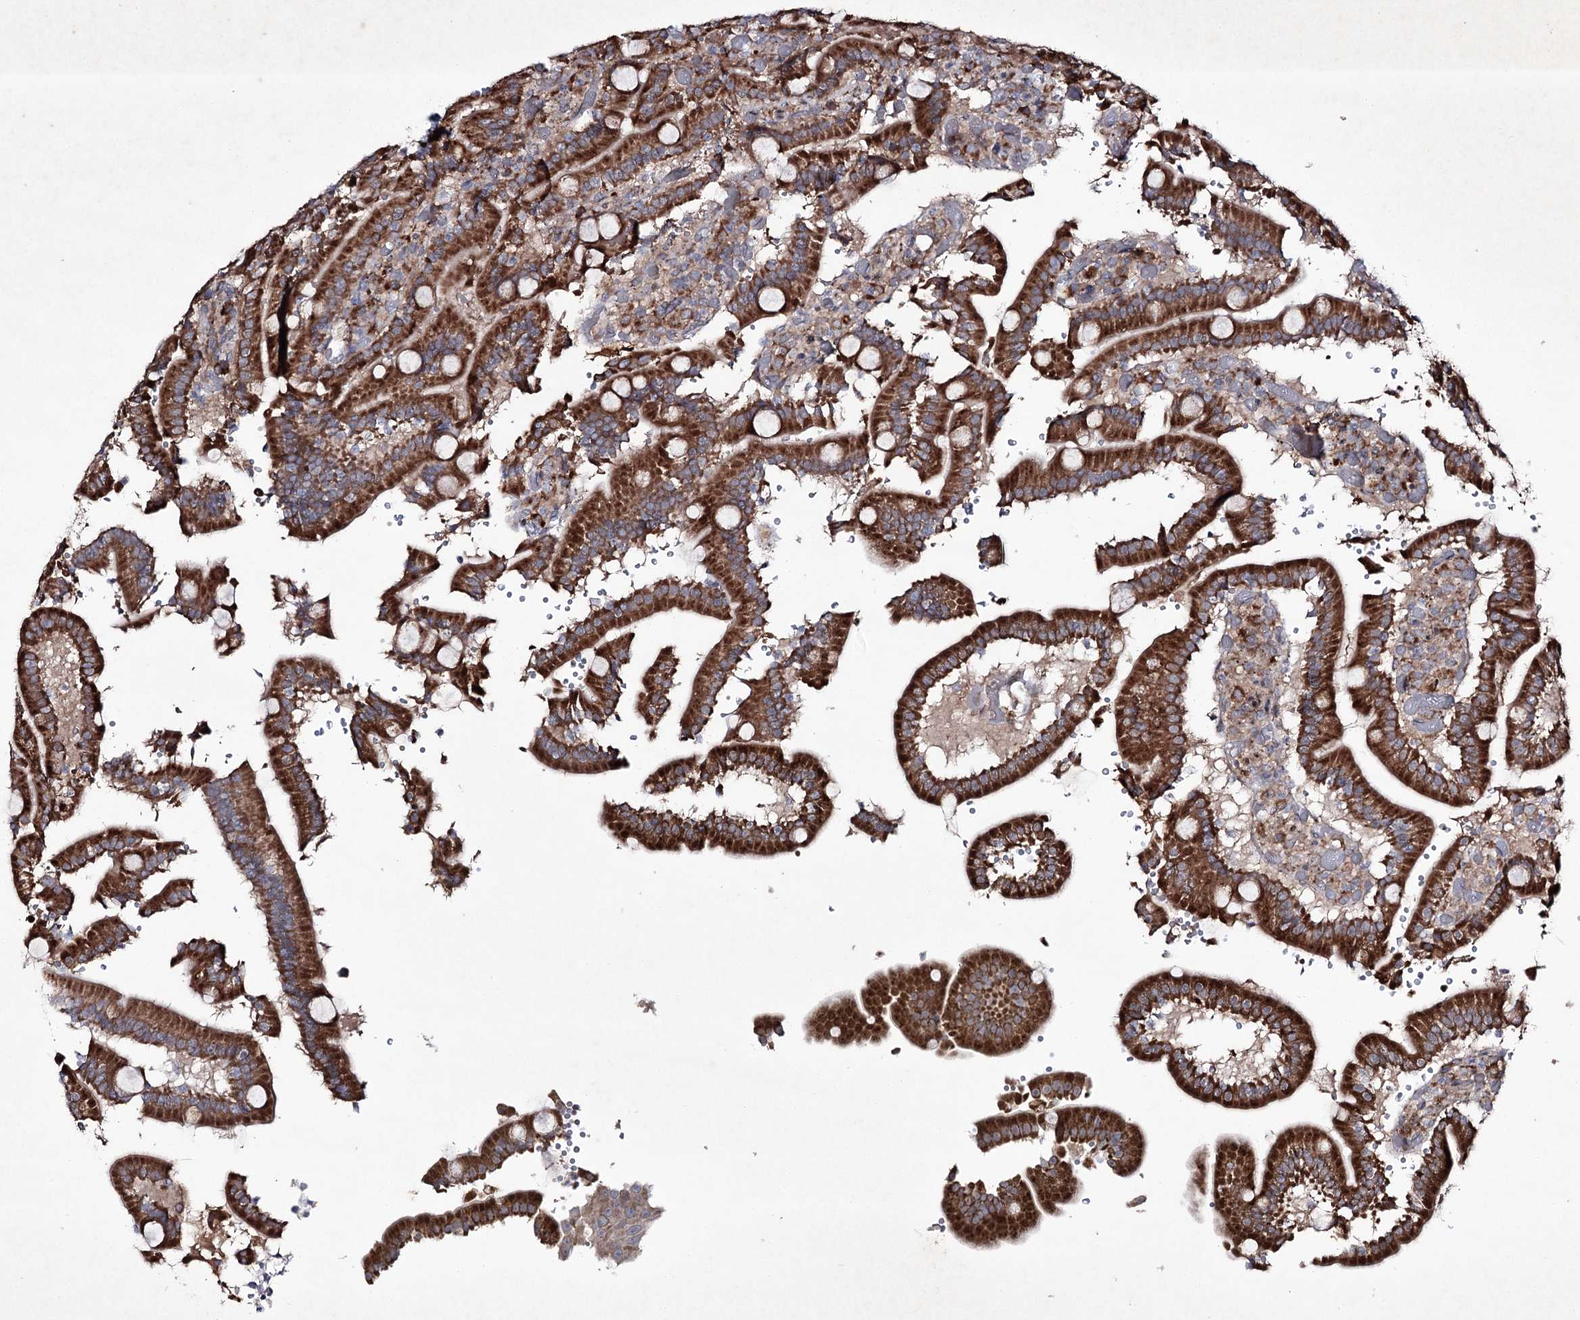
{"staining": {"intensity": "strong", "quantity": ">75%", "location": "cytoplasmic/membranous"}, "tissue": "duodenum", "cell_type": "Glandular cells", "image_type": "normal", "snomed": [{"axis": "morphology", "description": "Normal tissue, NOS"}, {"axis": "topography", "description": "Duodenum"}], "caption": "A high-resolution image shows IHC staining of normal duodenum, which displays strong cytoplasmic/membranous expression in about >75% of glandular cells. The protein is stained brown, and the nuclei are stained in blue (DAB (3,3'-diaminobenzidine) IHC with brightfield microscopy, high magnification).", "gene": "ALG9", "patient": {"sex": "female", "age": 62}}